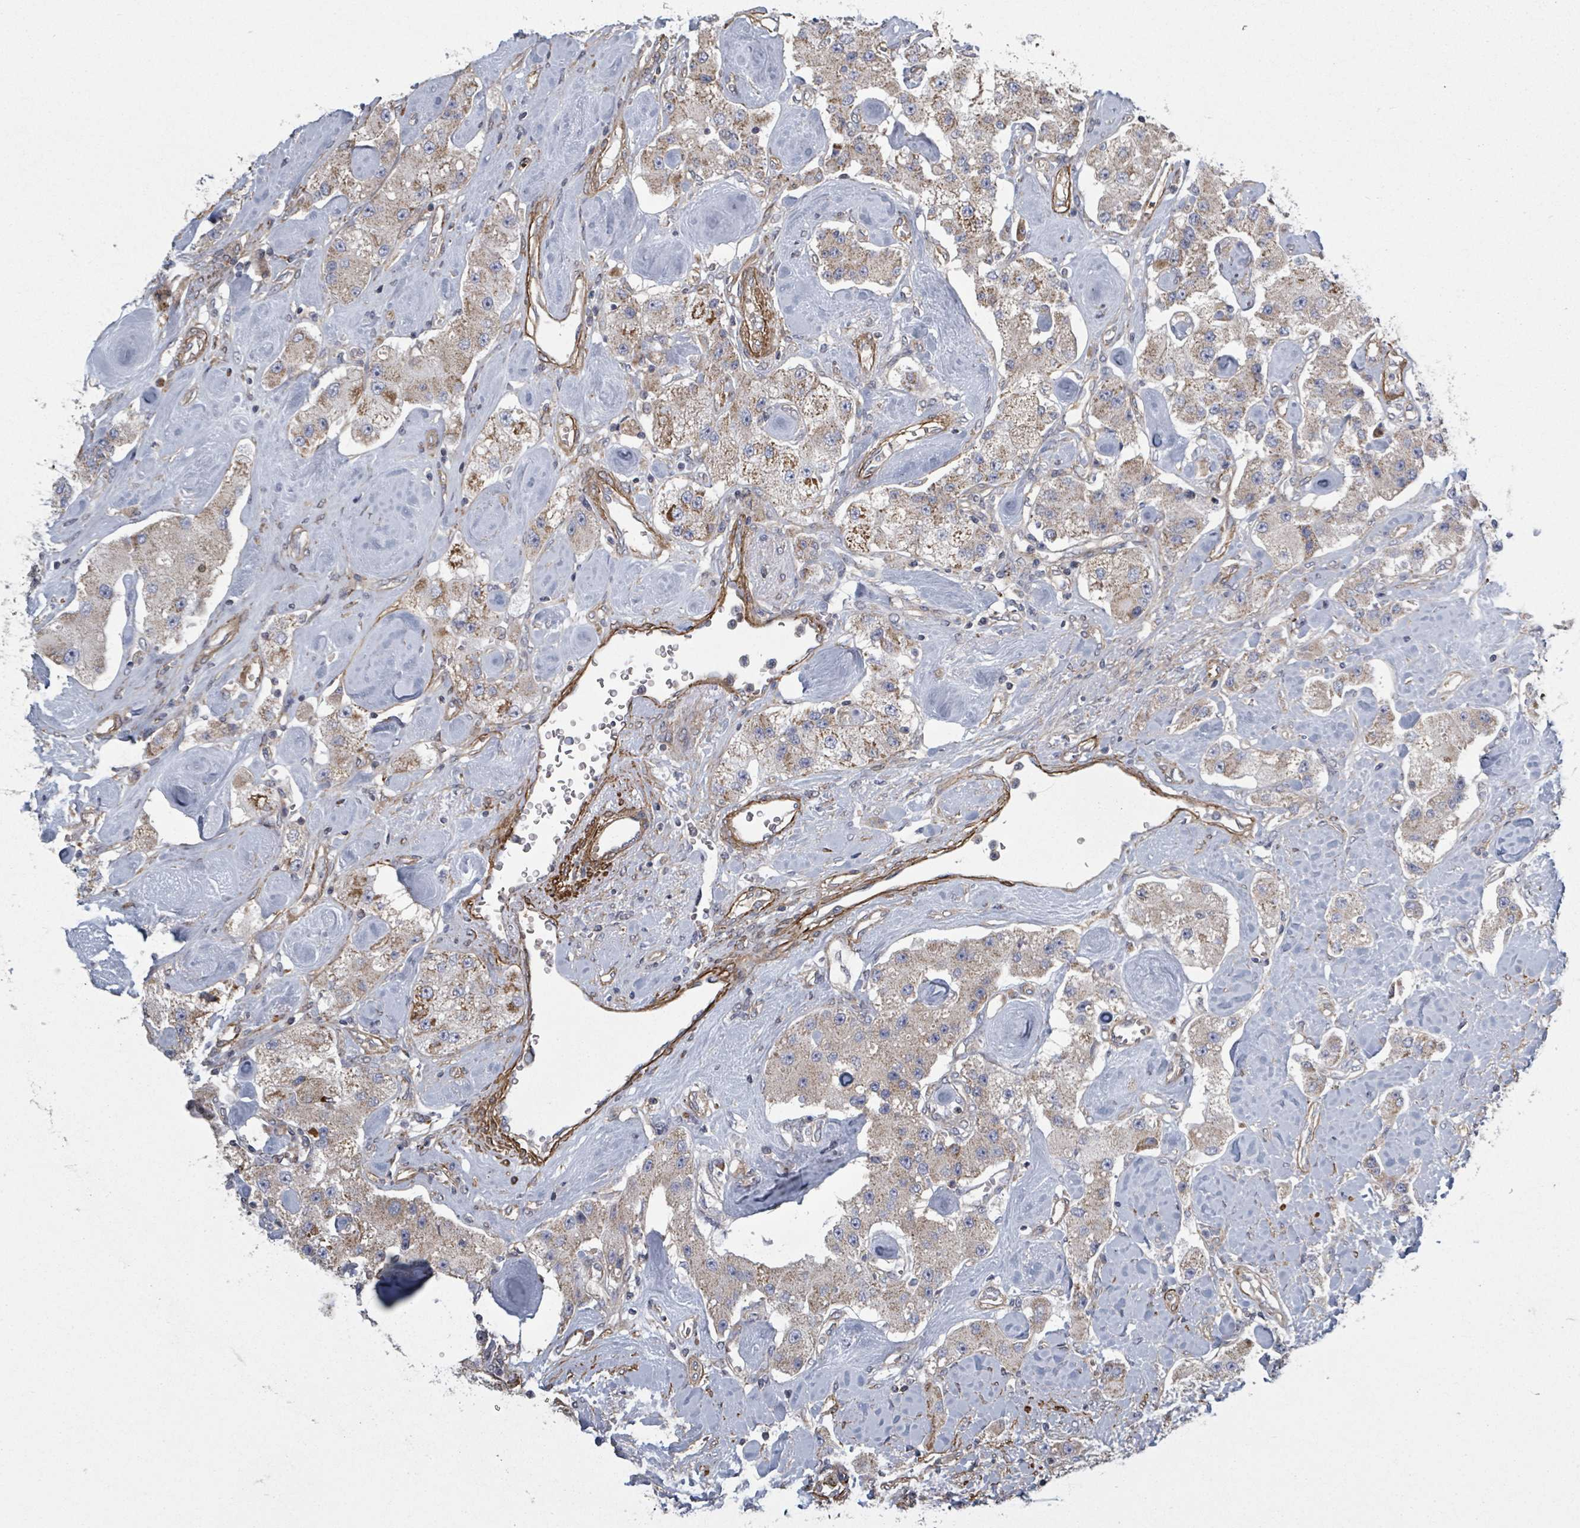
{"staining": {"intensity": "weak", "quantity": ">75%", "location": "cytoplasmic/membranous"}, "tissue": "carcinoid", "cell_type": "Tumor cells", "image_type": "cancer", "snomed": [{"axis": "morphology", "description": "Carcinoid, malignant, NOS"}, {"axis": "topography", "description": "Pancreas"}], "caption": "A micrograph of human carcinoid (malignant) stained for a protein shows weak cytoplasmic/membranous brown staining in tumor cells.", "gene": "ADCK1", "patient": {"sex": "male", "age": 41}}